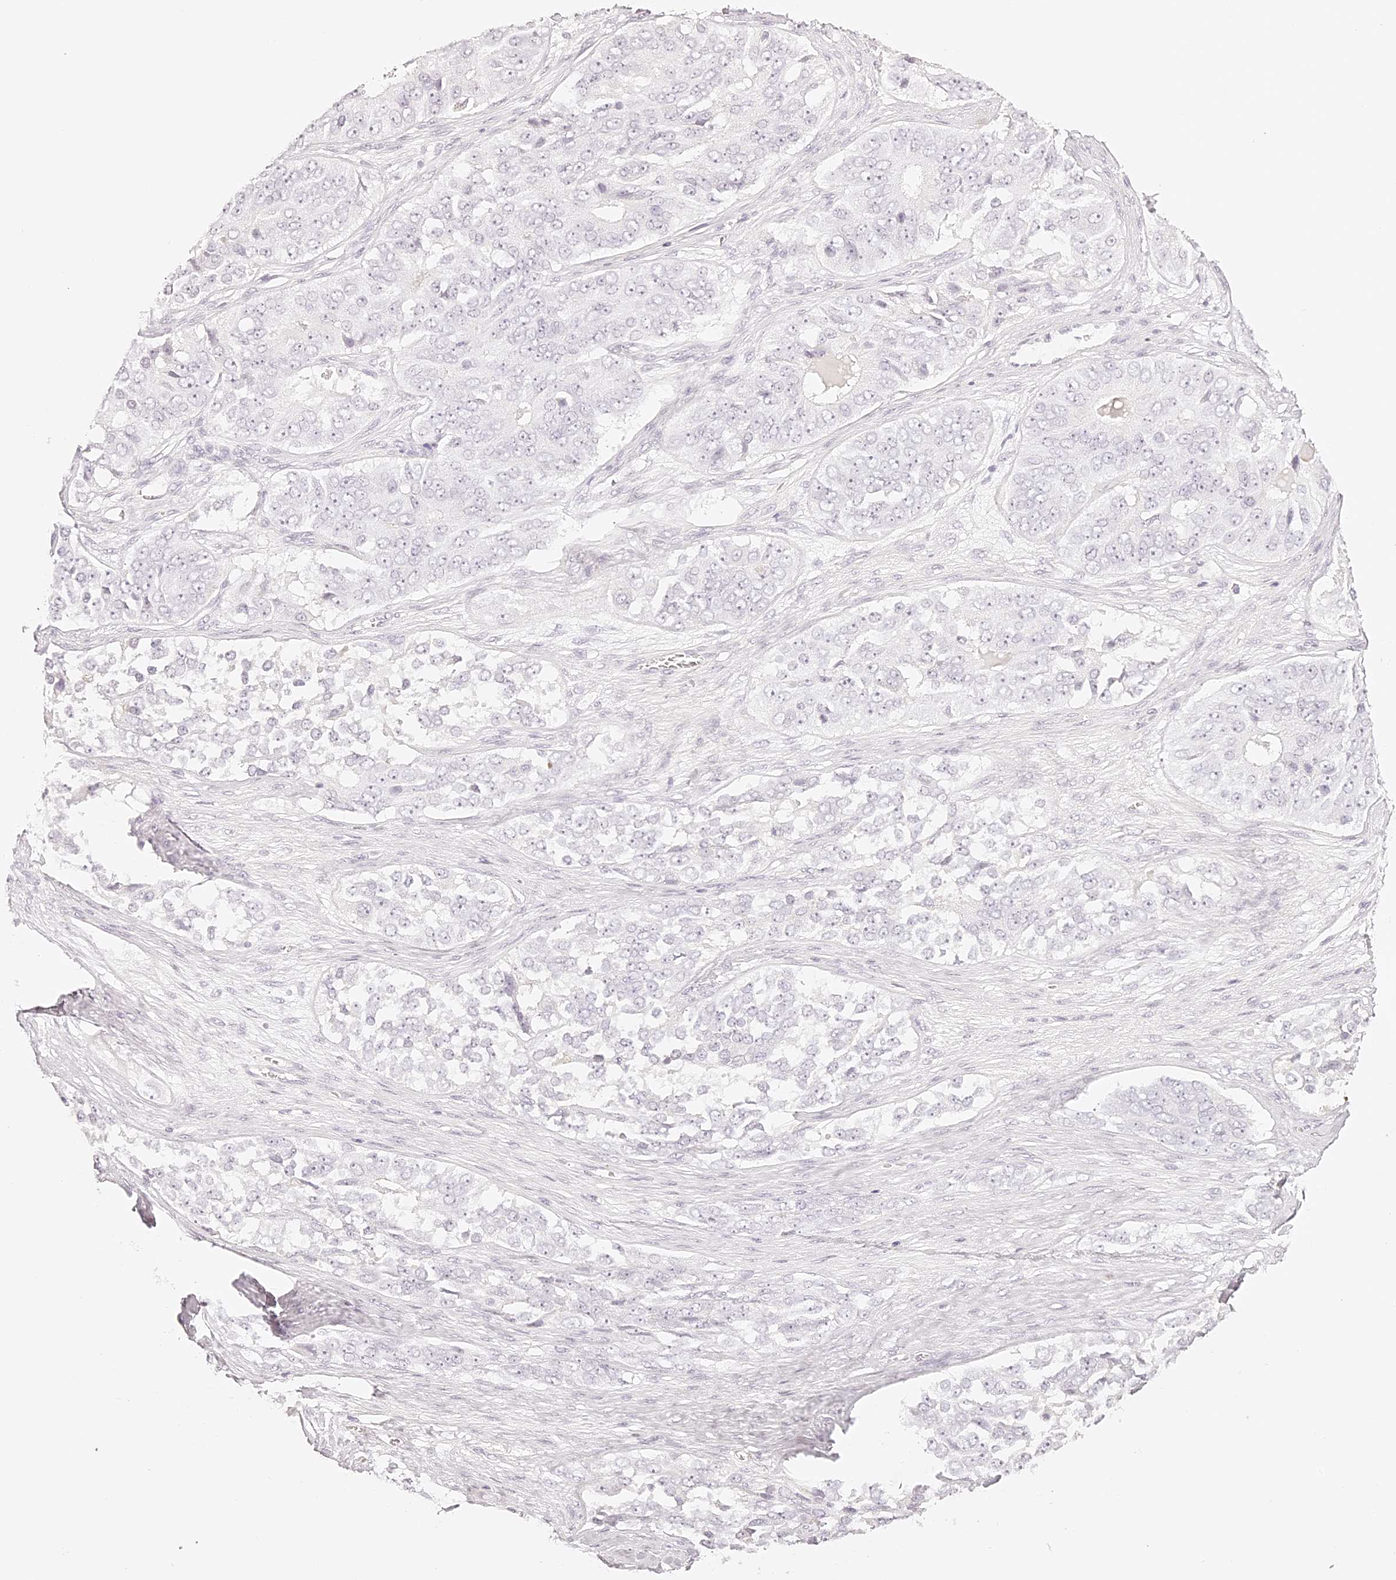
{"staining": {"intensity": "negative", "quantity": "none", "location": "none"}, "tissue": "ovarian cancer", "cell_type": "Tumor cells", "image_type": "cancer", "snomed": [{"axis": "morphology", "description": "Carcinoma, endometroid"}, {"axis": "topography", "description": "Ovary"}], "caption": "Immunohistochemical staining of human ovarian endometroid carcinoma displays no significant positivity in tumor cells.", "gene": "TRIM45", "patient": {"sex": "female", "age": 51}}